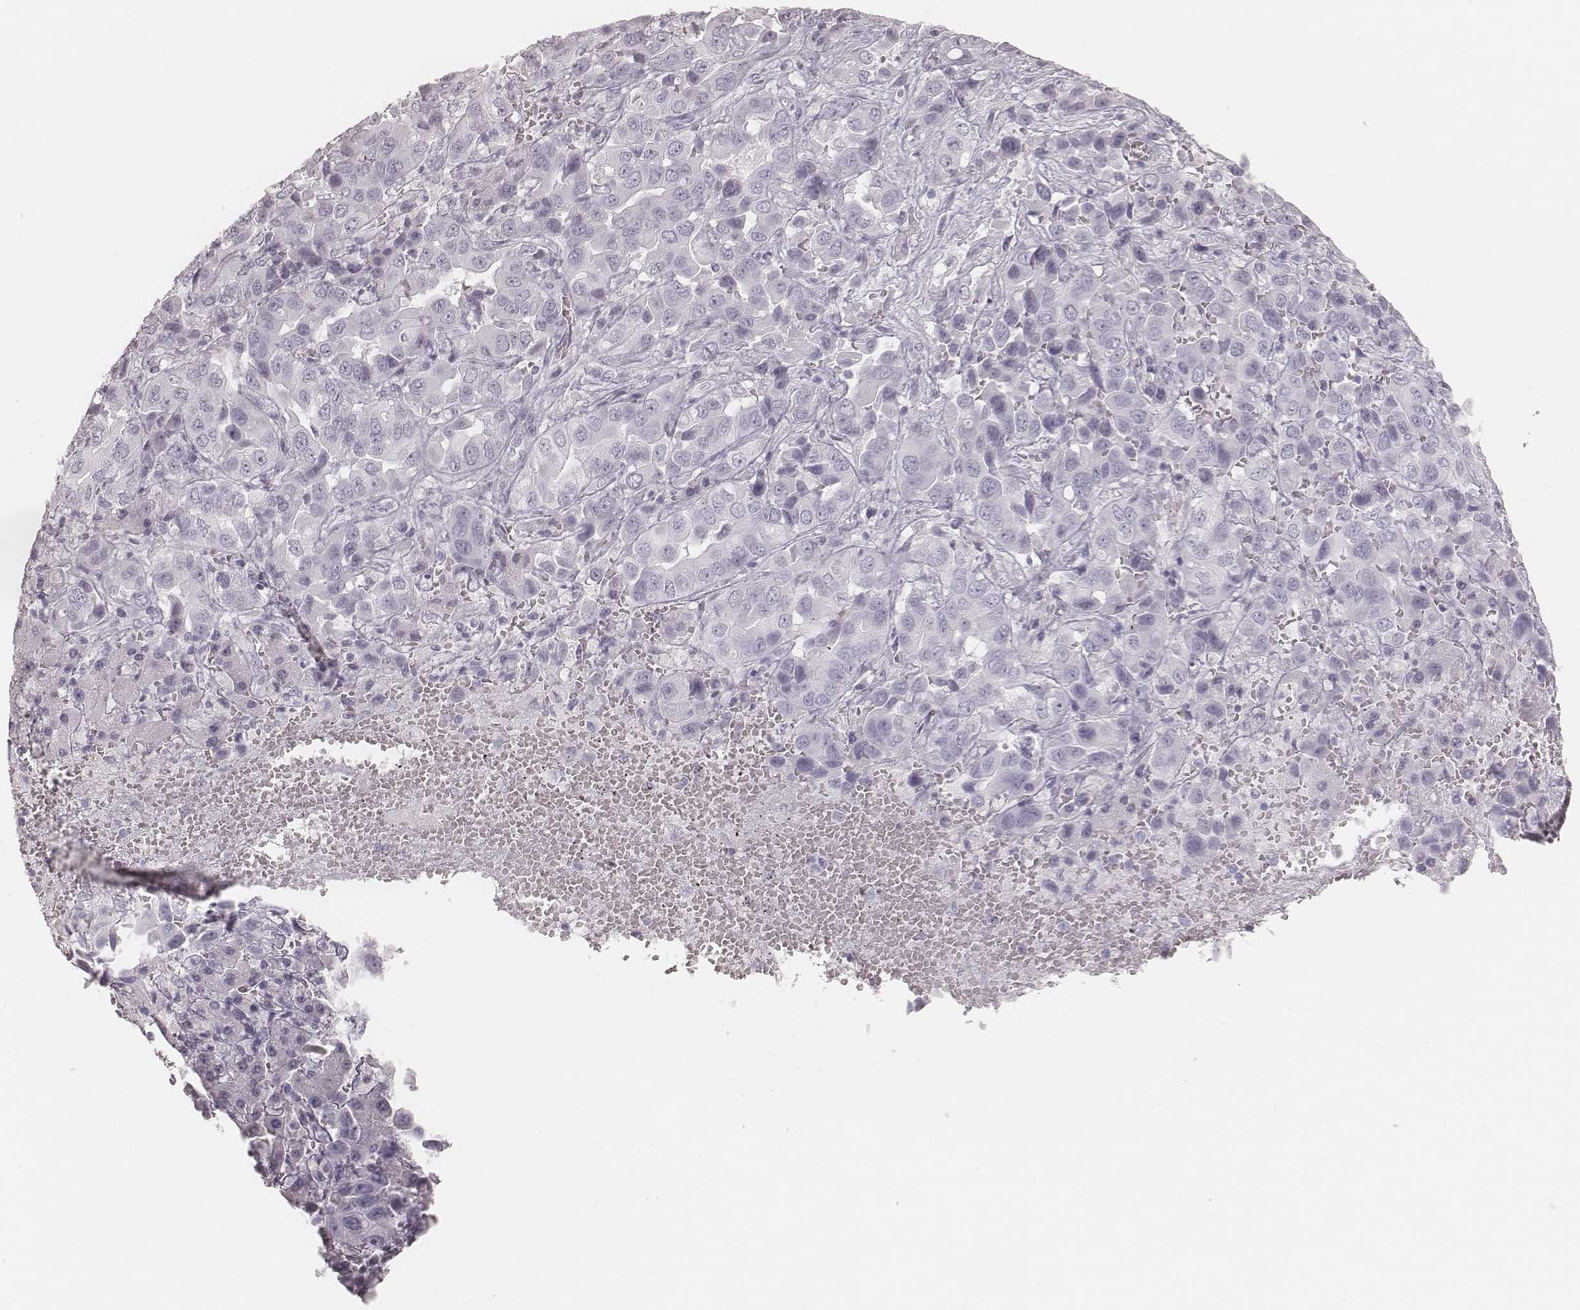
{"staining": {"intensity": "negative", "quantity": "none", "location": "none"}, "tissue": "liver cancer", "cell_type": "Tumor cells", "image_type": "cancer", "snomed": [{"axis": "morphology", "description": "Cholangiocarcinoma"}, {"axis": "topography", "description": "Liver"}], "caption": "IHC photomicrograph of neoplastic tissue: liver cancer stained with DAB (3,3'-diaminobenzidine) reveals no significant protein staining in tumor cells. The staining was performed using DAB to visualize the protein expression in brown, while the nuclei were stained in blue with hematoxylin (Magnification: 20x).", "gene": "KRT82", "patient": {"sex": "female", "age": 52}}